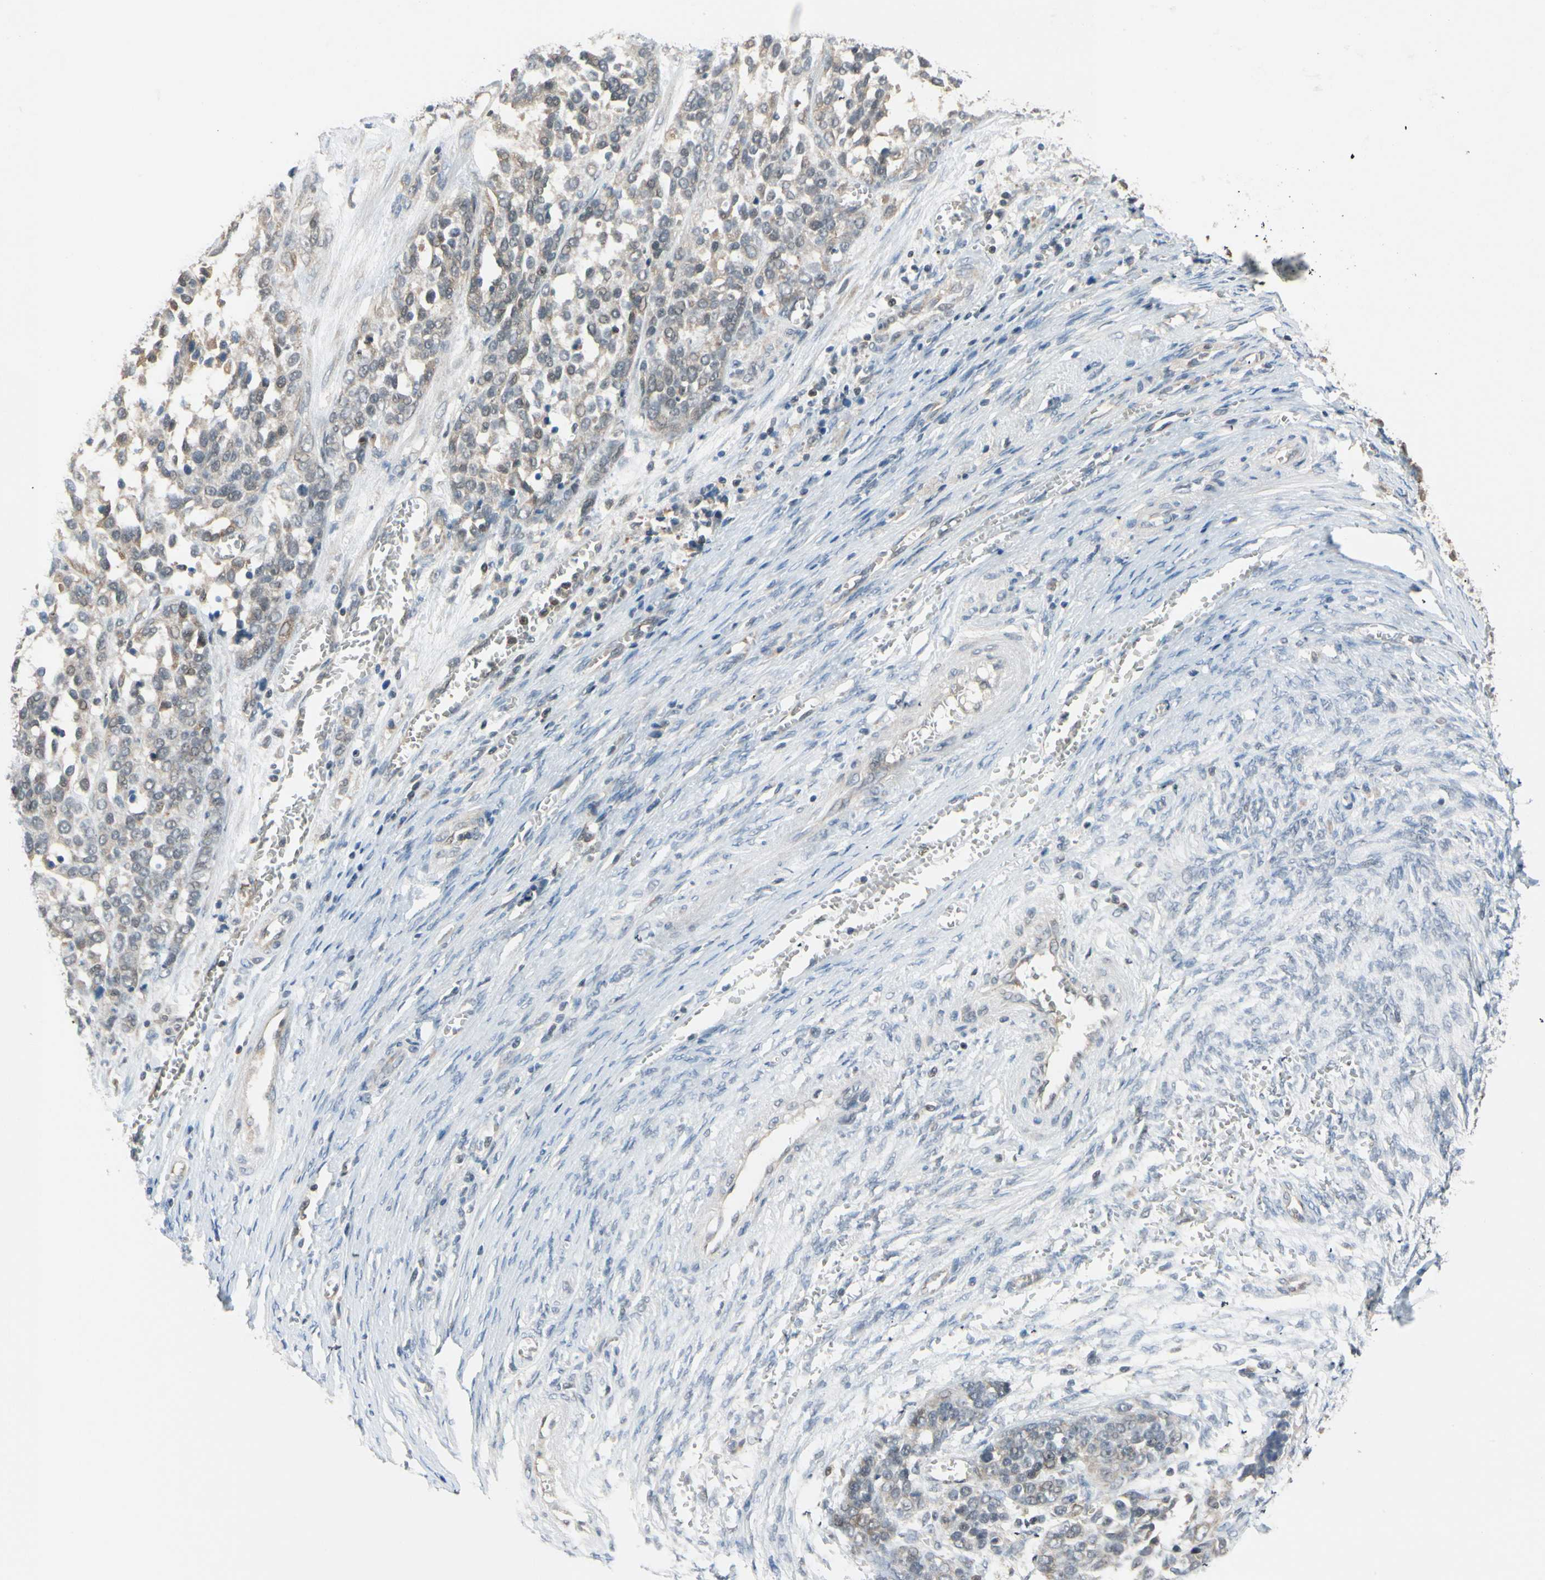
{"staining": {"intensity": "weak", "quantity": "<25%", "location": "cytoplasmic/membranous"}, "tissue": "ovarian cancer", "cell_type": "Tumor cells", "image_type": "cancer", "snomed": [{"axis": "morphology", "description": "Cystadenocarcinoma, serous, NOS"}, {"axis": "topography", "description": "Ovary"}], "caption": "Immunohistochemical staining of human ovarian cancer (serous cystadenocarcinoma) exhibits no significant staining in tumor cells.", "gene": "TAF12", "patient": {"sex": "female", "age": 44}}